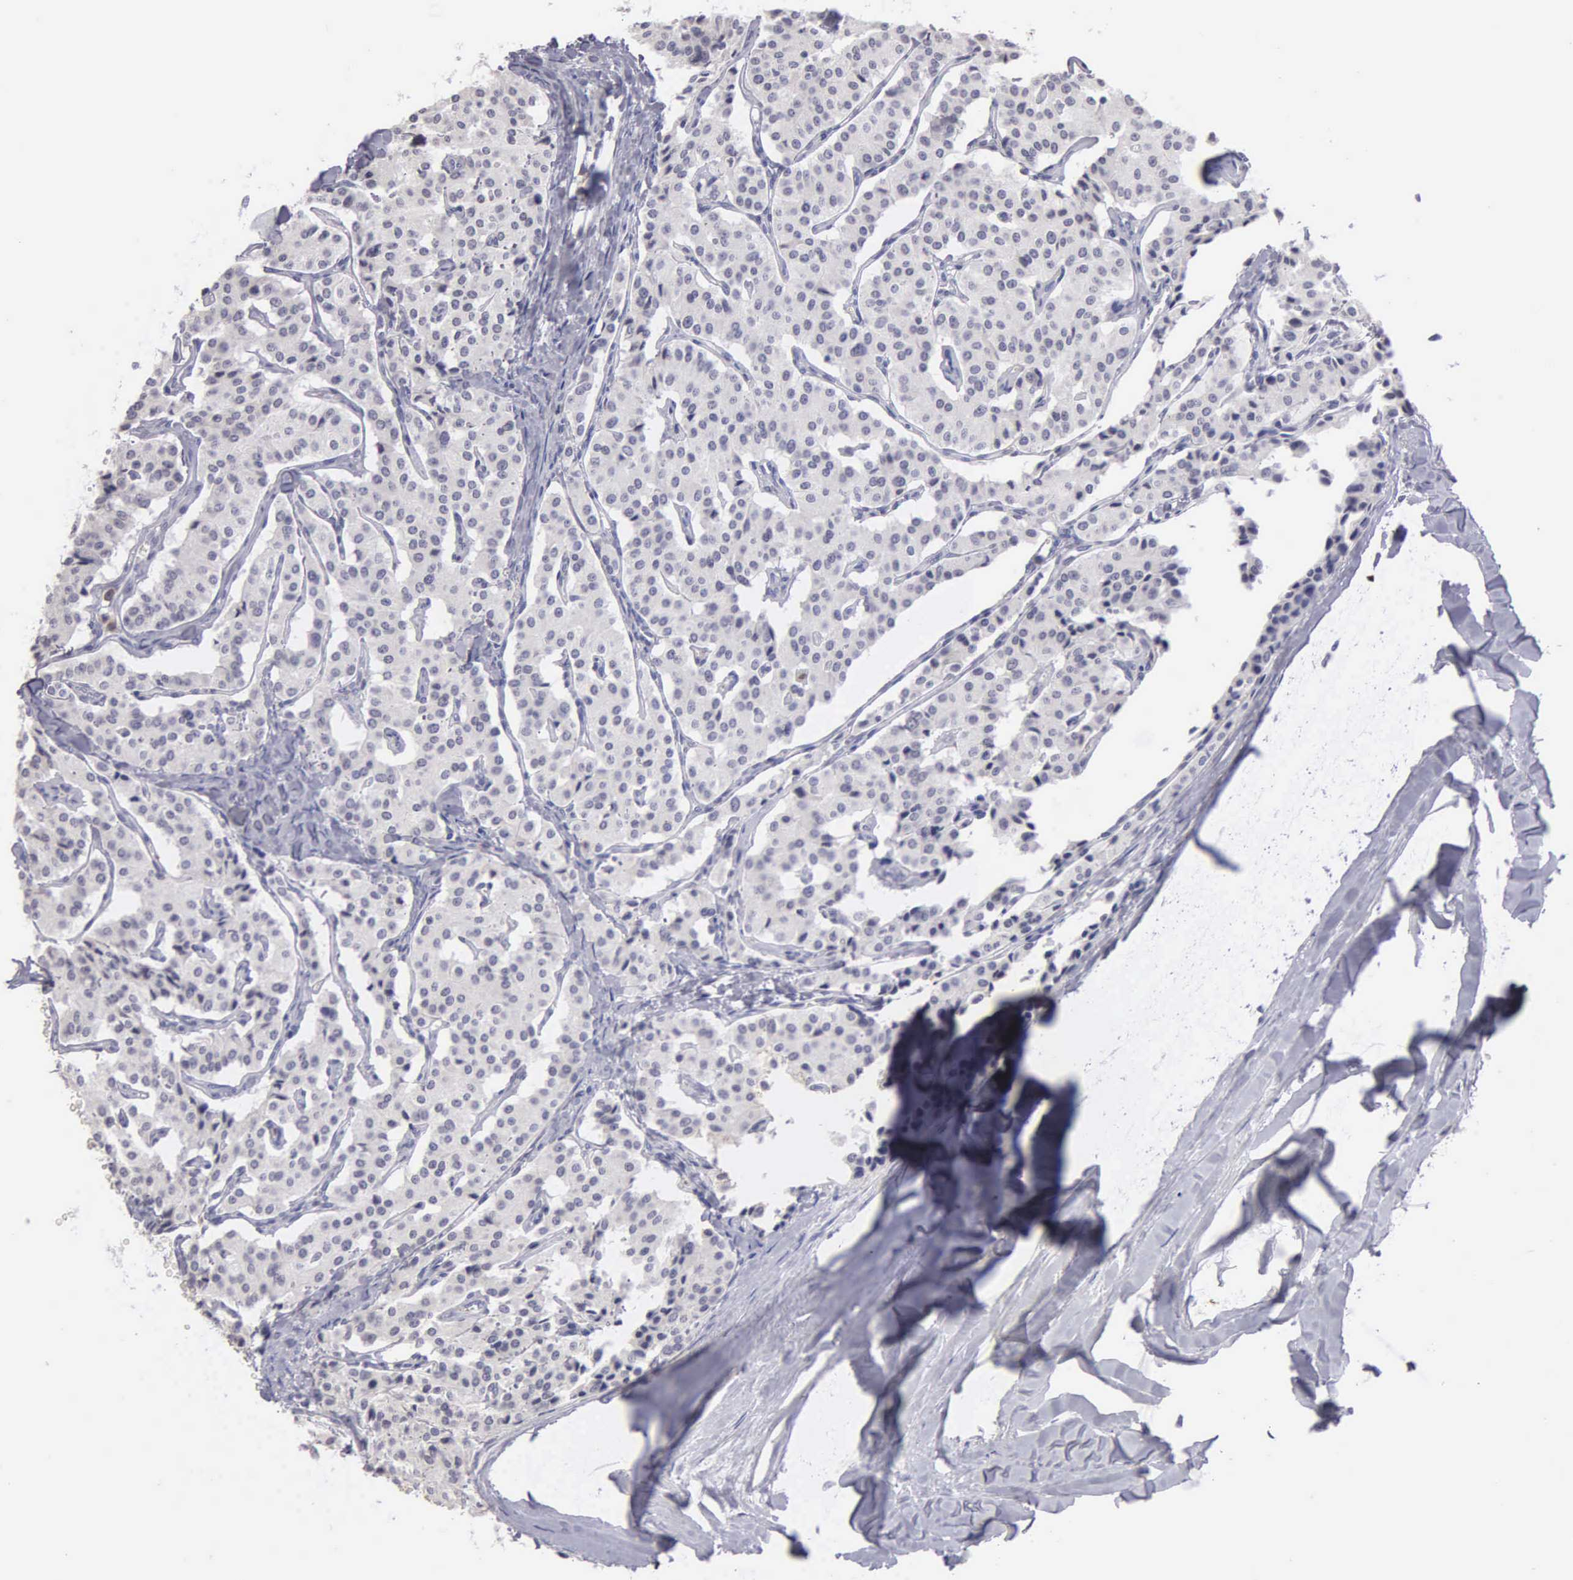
{"staining": {"intensity": "negative", "quantity": "none", "location": "none"}, "tissue": "carcinoid", "cell_type": "Tumor cells", "image_type": "cancer", "snomed": [{"axis": "morphology", "description": "Carcinoid, malignant, NOS"}, {"axis": "topography", "description": "Bronchus"}], "caption": "IHC of carcinoid displays no staining in tumor cells.", "gene": "BRD1", "patient": {"sex": "male", "age": 55}}